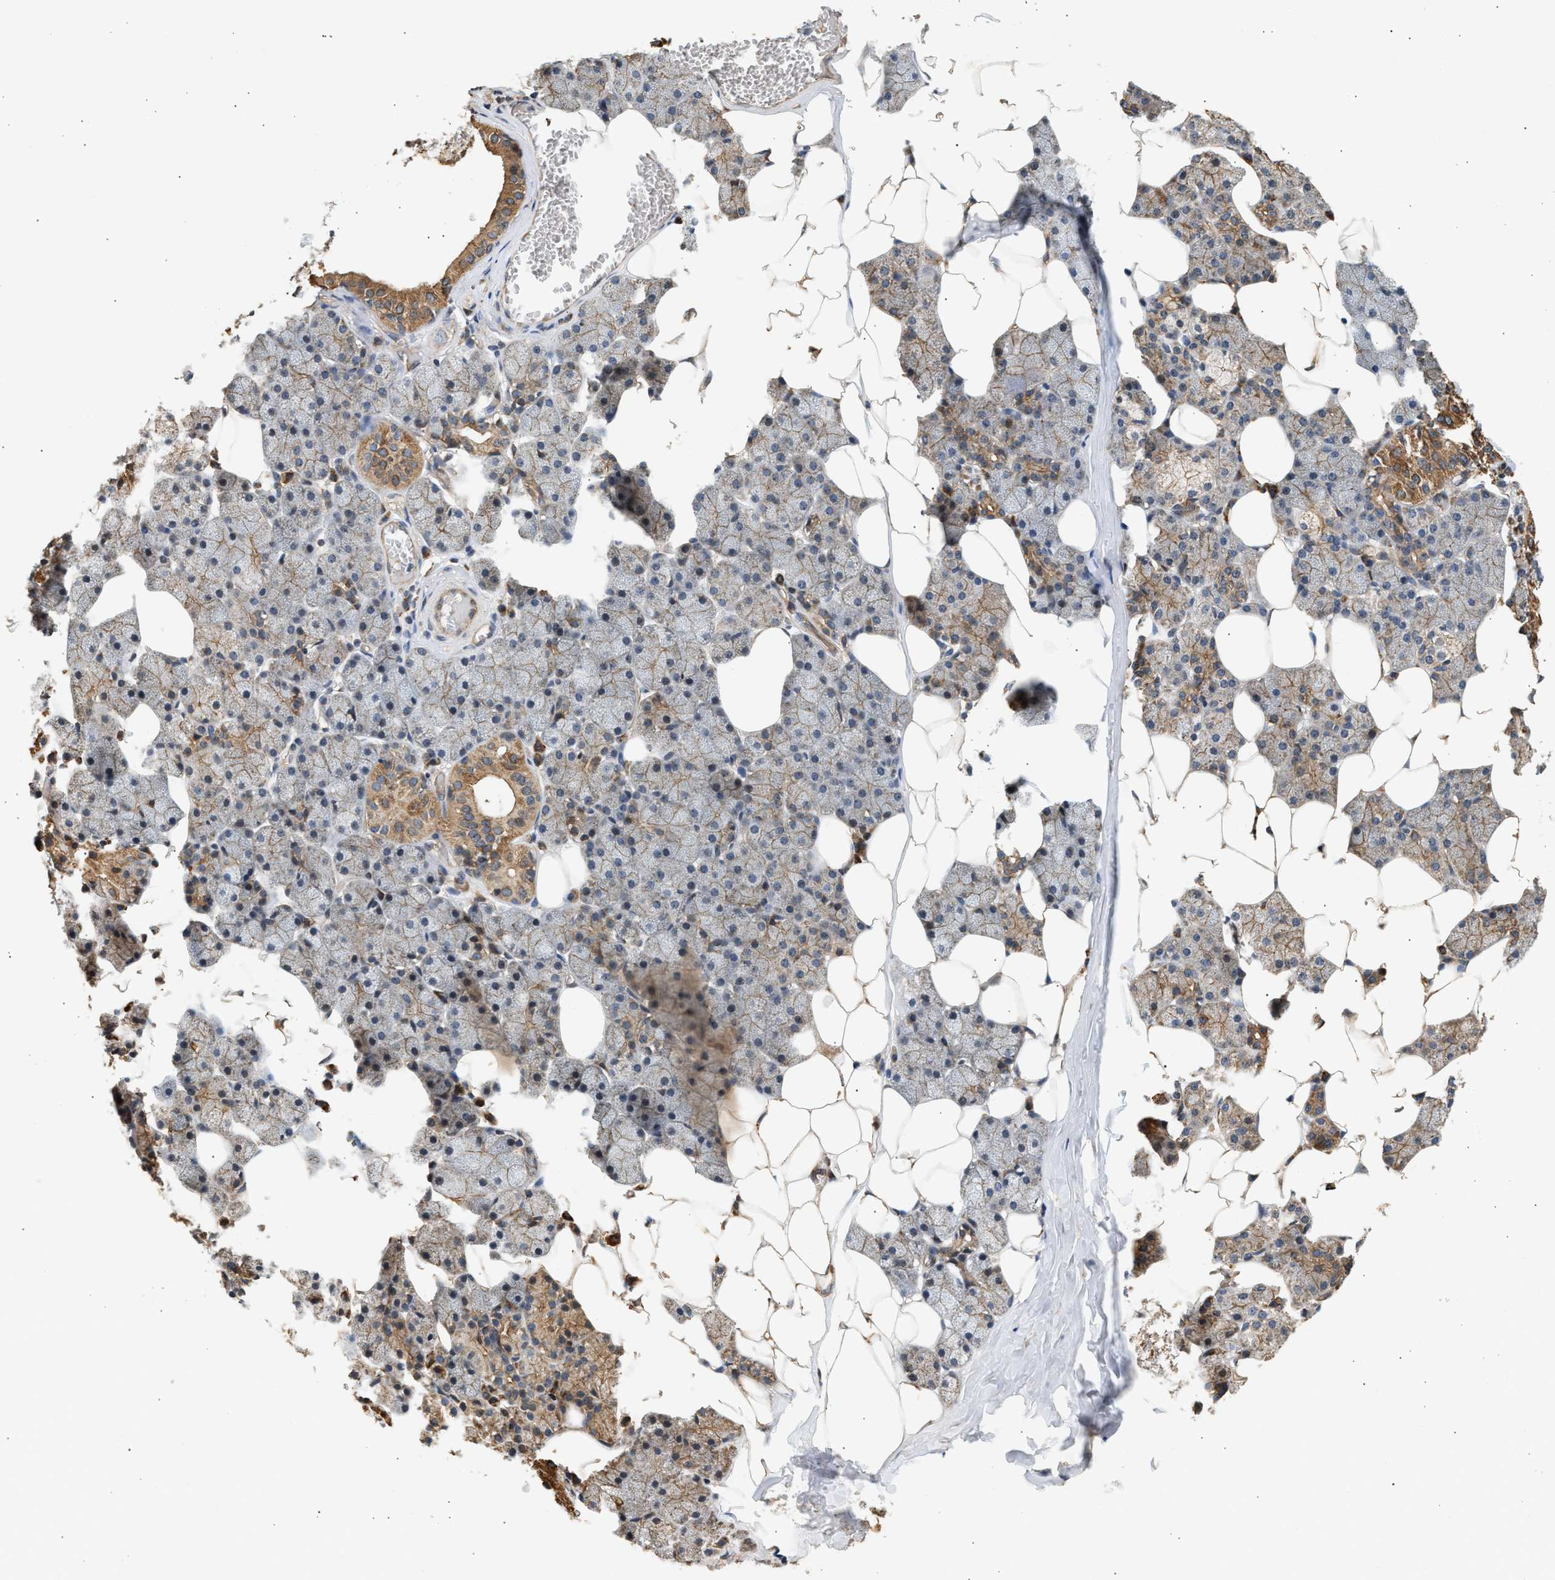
{"staining": {"intensity": "moderate", "quantity": ">75%", "location": "cytoplasmic/membranous"}, "tissue": "salivary gland", "cell_type": "Glandular cells", "image_type": "normal", "snomed": [{"axis": "morphology", "description": "Normal tissue, NOS"}, {"axis": "topography", "description": "Salivary gland"}], "caption": "A brown stain highlights moderate cytoplasmic/membranous positivity of a protein in glandular cells of unremarkable human salivary gland.", "gene": "DUSP14", "patient": {"sex": "female", "age": 33}}